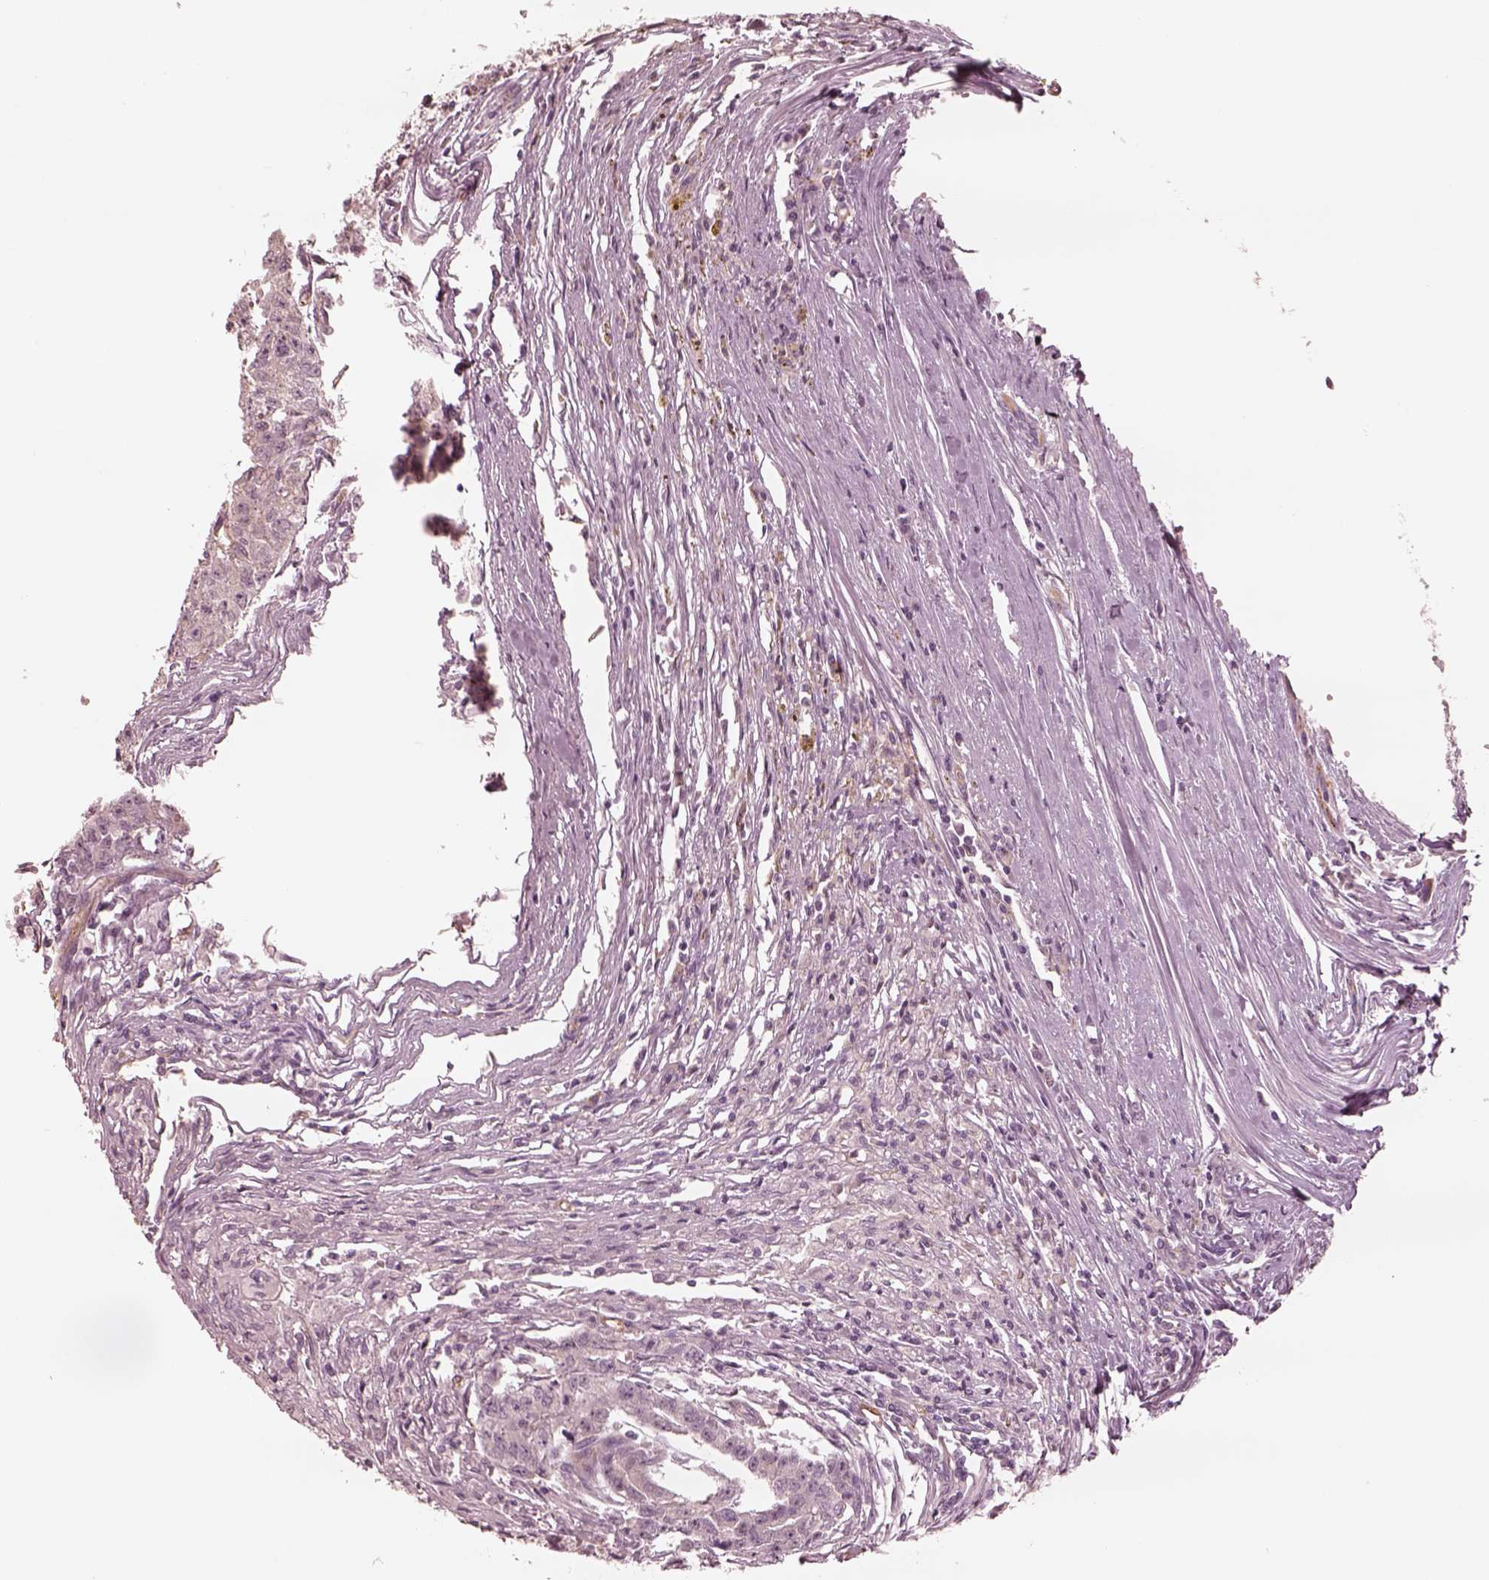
{"staining": {"intensity": "negative", "quantity": "none", "location": "none"}, "tissue": "testis cancer", "cell_type": "Tumor cells", "image_type": "cancer", "snomed": [{"axis": "morphology", "description": "Carcinoma, Embryonal, NOS"}, {"axis": "morphology", "description": "Teratoma, malignant, NOS"}, {"axis": "topography", "description": "Testis"}], "caption": "DAB (3,3'-diaminobenzidine) immunohistochemical staining of testis cancer (teratoma (malignant)) displays no significant staining in tumor cells.", "gene": "DNAAF9", "patient": {"sex": "male", "age": 24}}